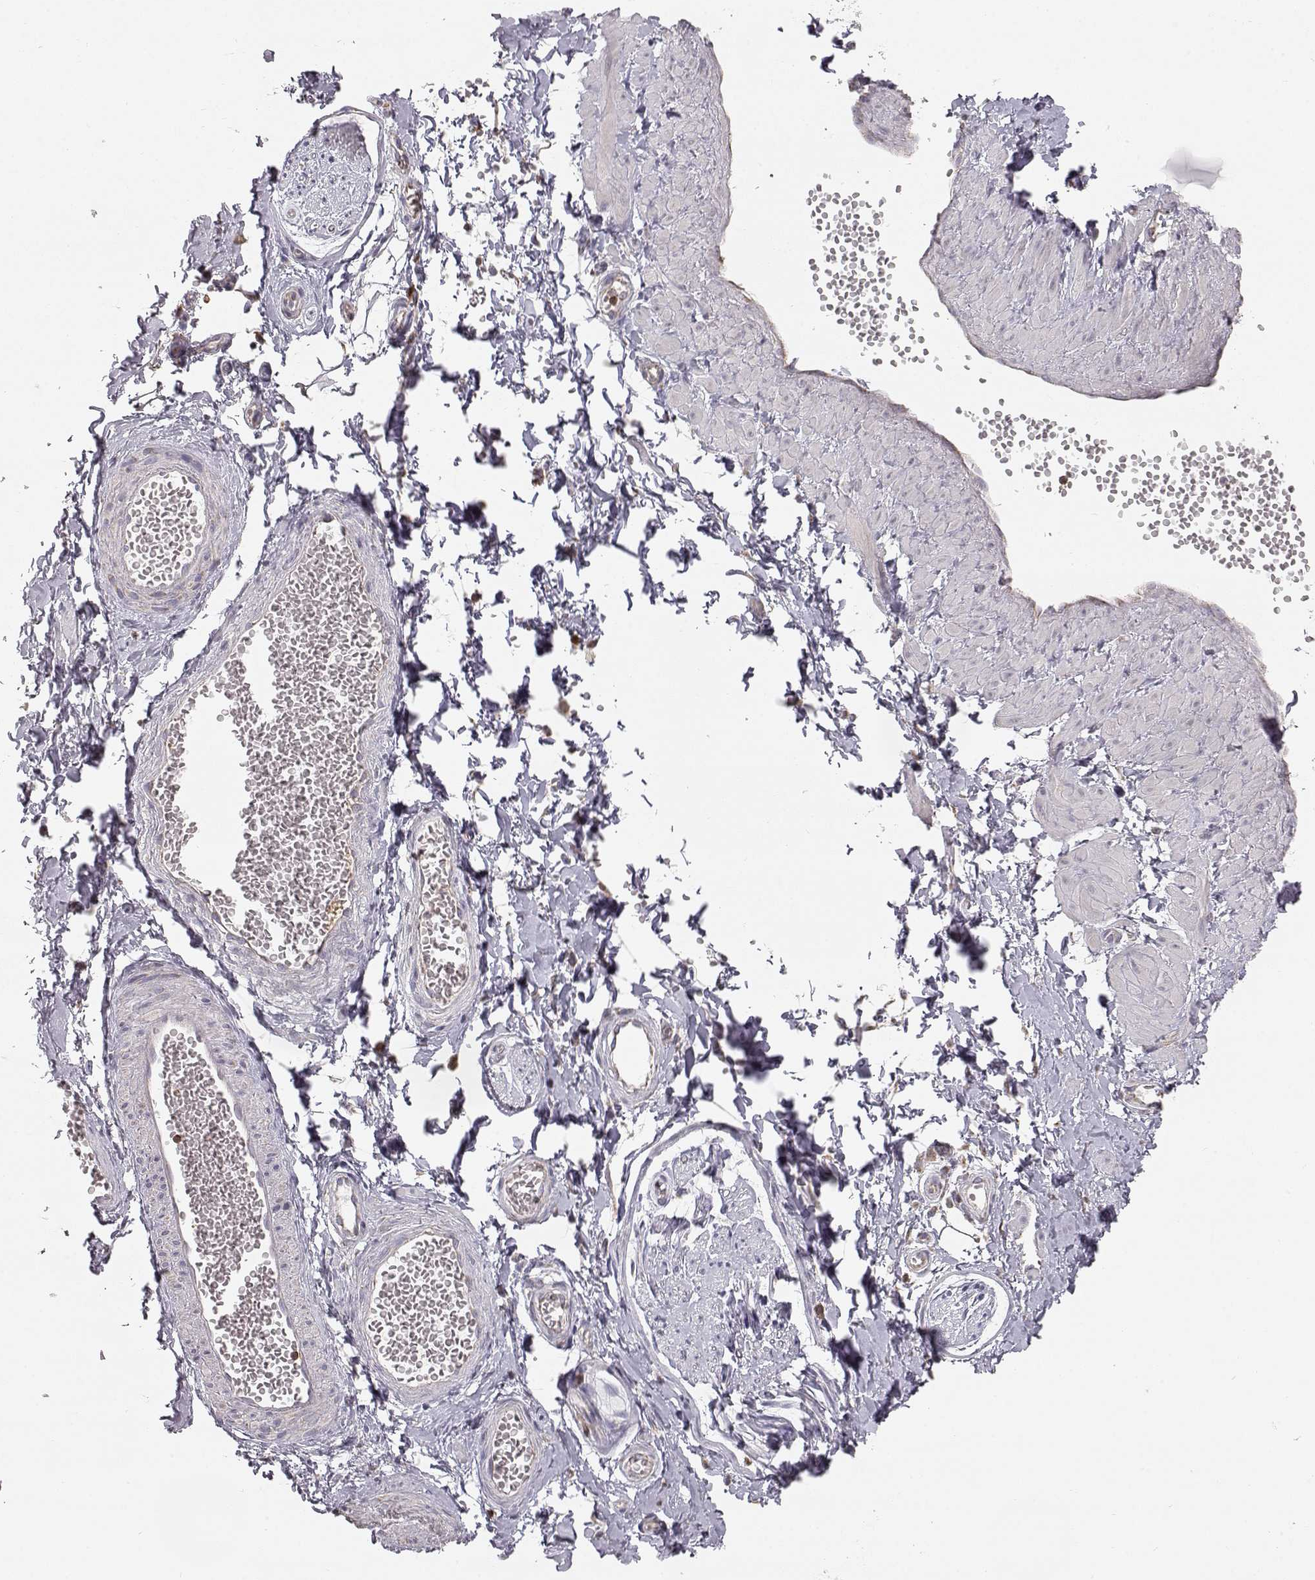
{"staining": {"intensity": "negative", "quantity": "none", "location": "none"}, "tissue": "adipose tissue", "cell_type": "Adipocytes", "image_type": "normal", "snomed": [{"axis": "morphology", "description": "Normal tissue, NOS"}, {"axis": "topography", "description": "Smooth muscle"}, {"axis": "topography", "description": "Peripheral nerve tissue"}], "caption": "Immunohistochemistry photomicrograph of normal adipose tissue: adipose tissue stained with DAB shows no significant protein staining in adipocytes.", "gene": "GRAP2", "patient": {"sex": "male", "age": 22}}